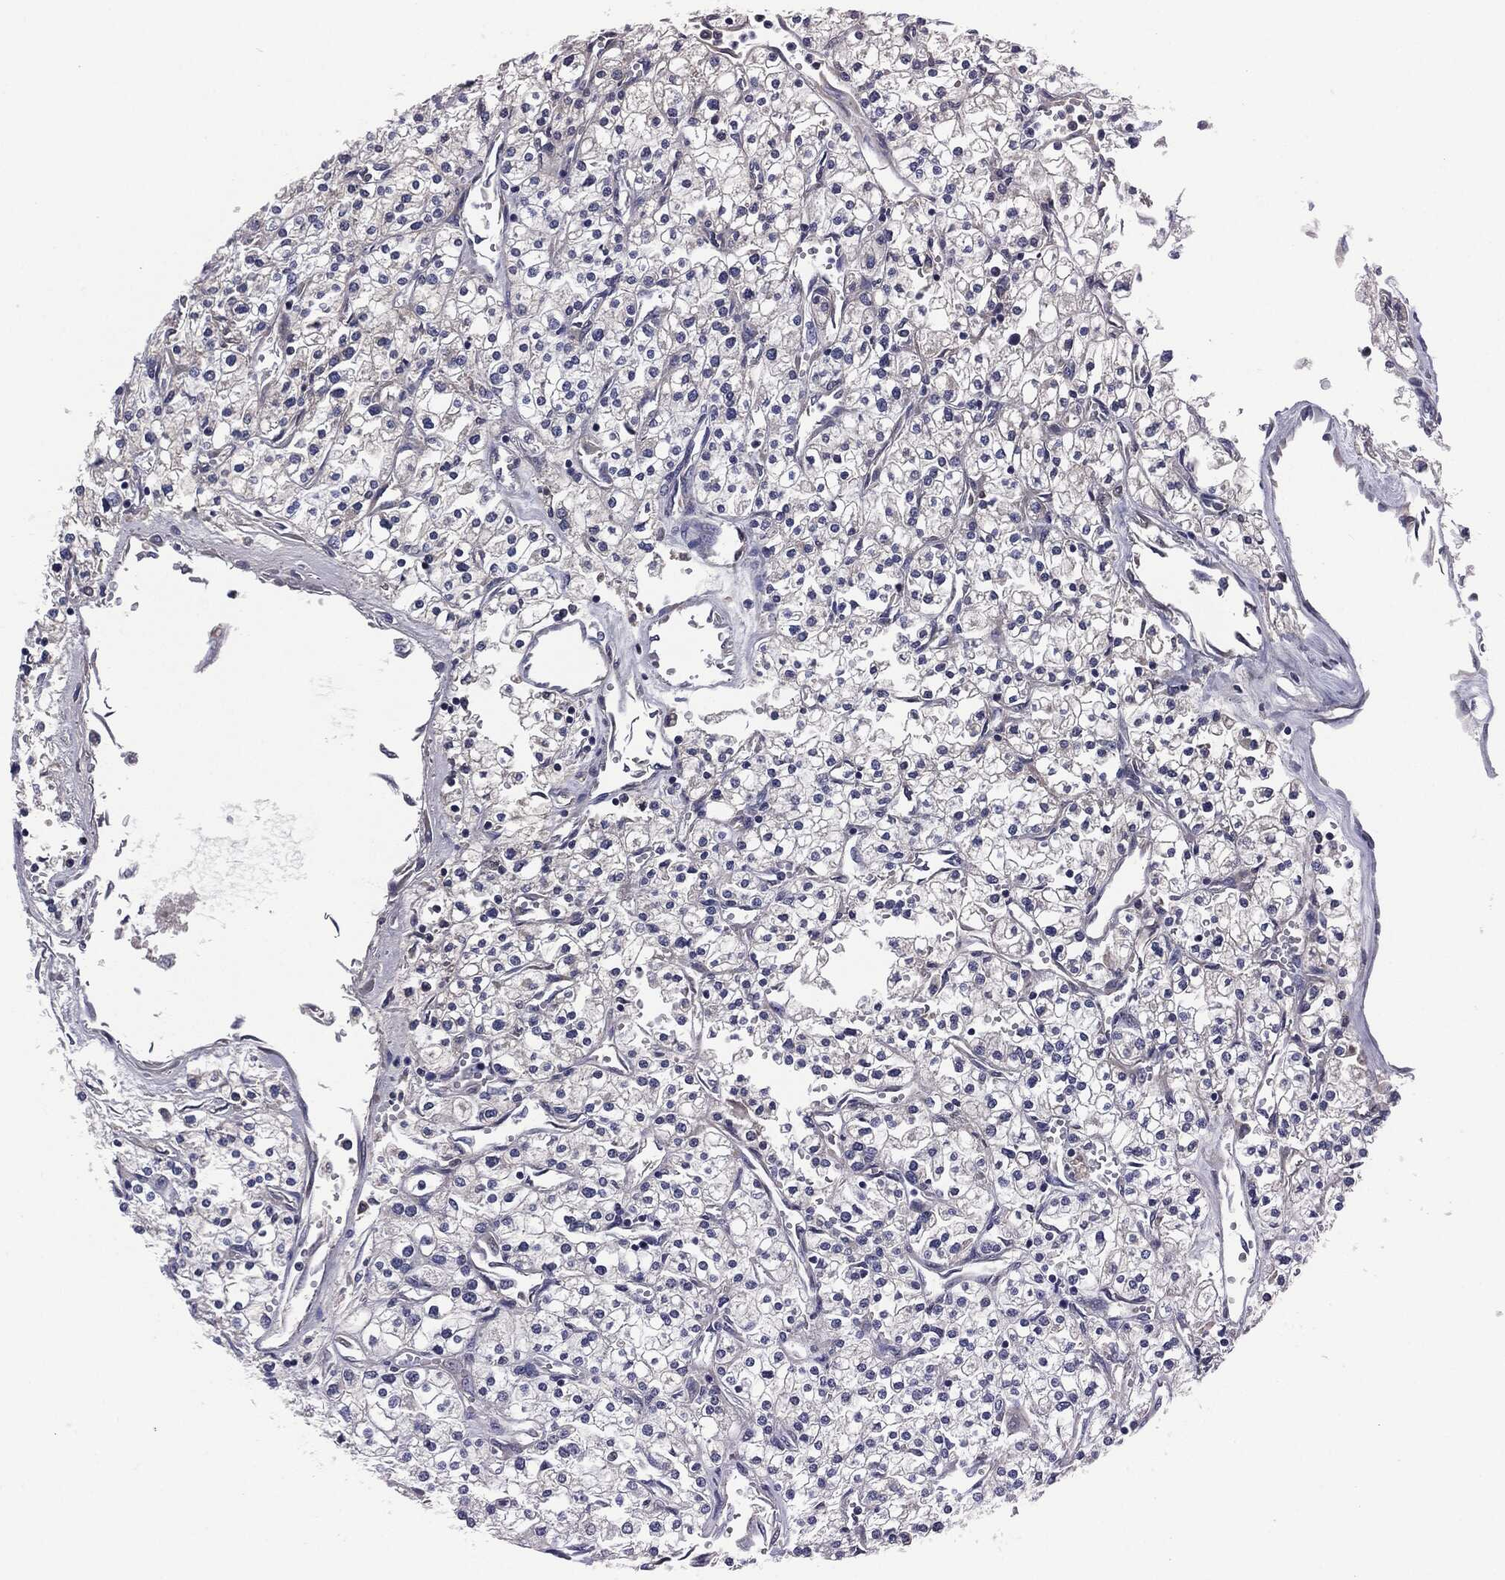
{"staining": {"intensity": "negative", "quantity": "none", "location": "none"}, "tissue": "renal cancer", "cell_type": "Tumor cells", "image_type": "cancer", "snomed": [{"axis": "morphology", "description": "Adenocarcinoma, NOS"}, {"axis": "topography", "description": "Kidney"}], "caption": "This is an immunohistochemistry micrograph of human renal adenocarcinoma. There is no expression in tumor cells.", "gene": "SIGLEC7", "patient": {"sex": "male", "age": 80}}